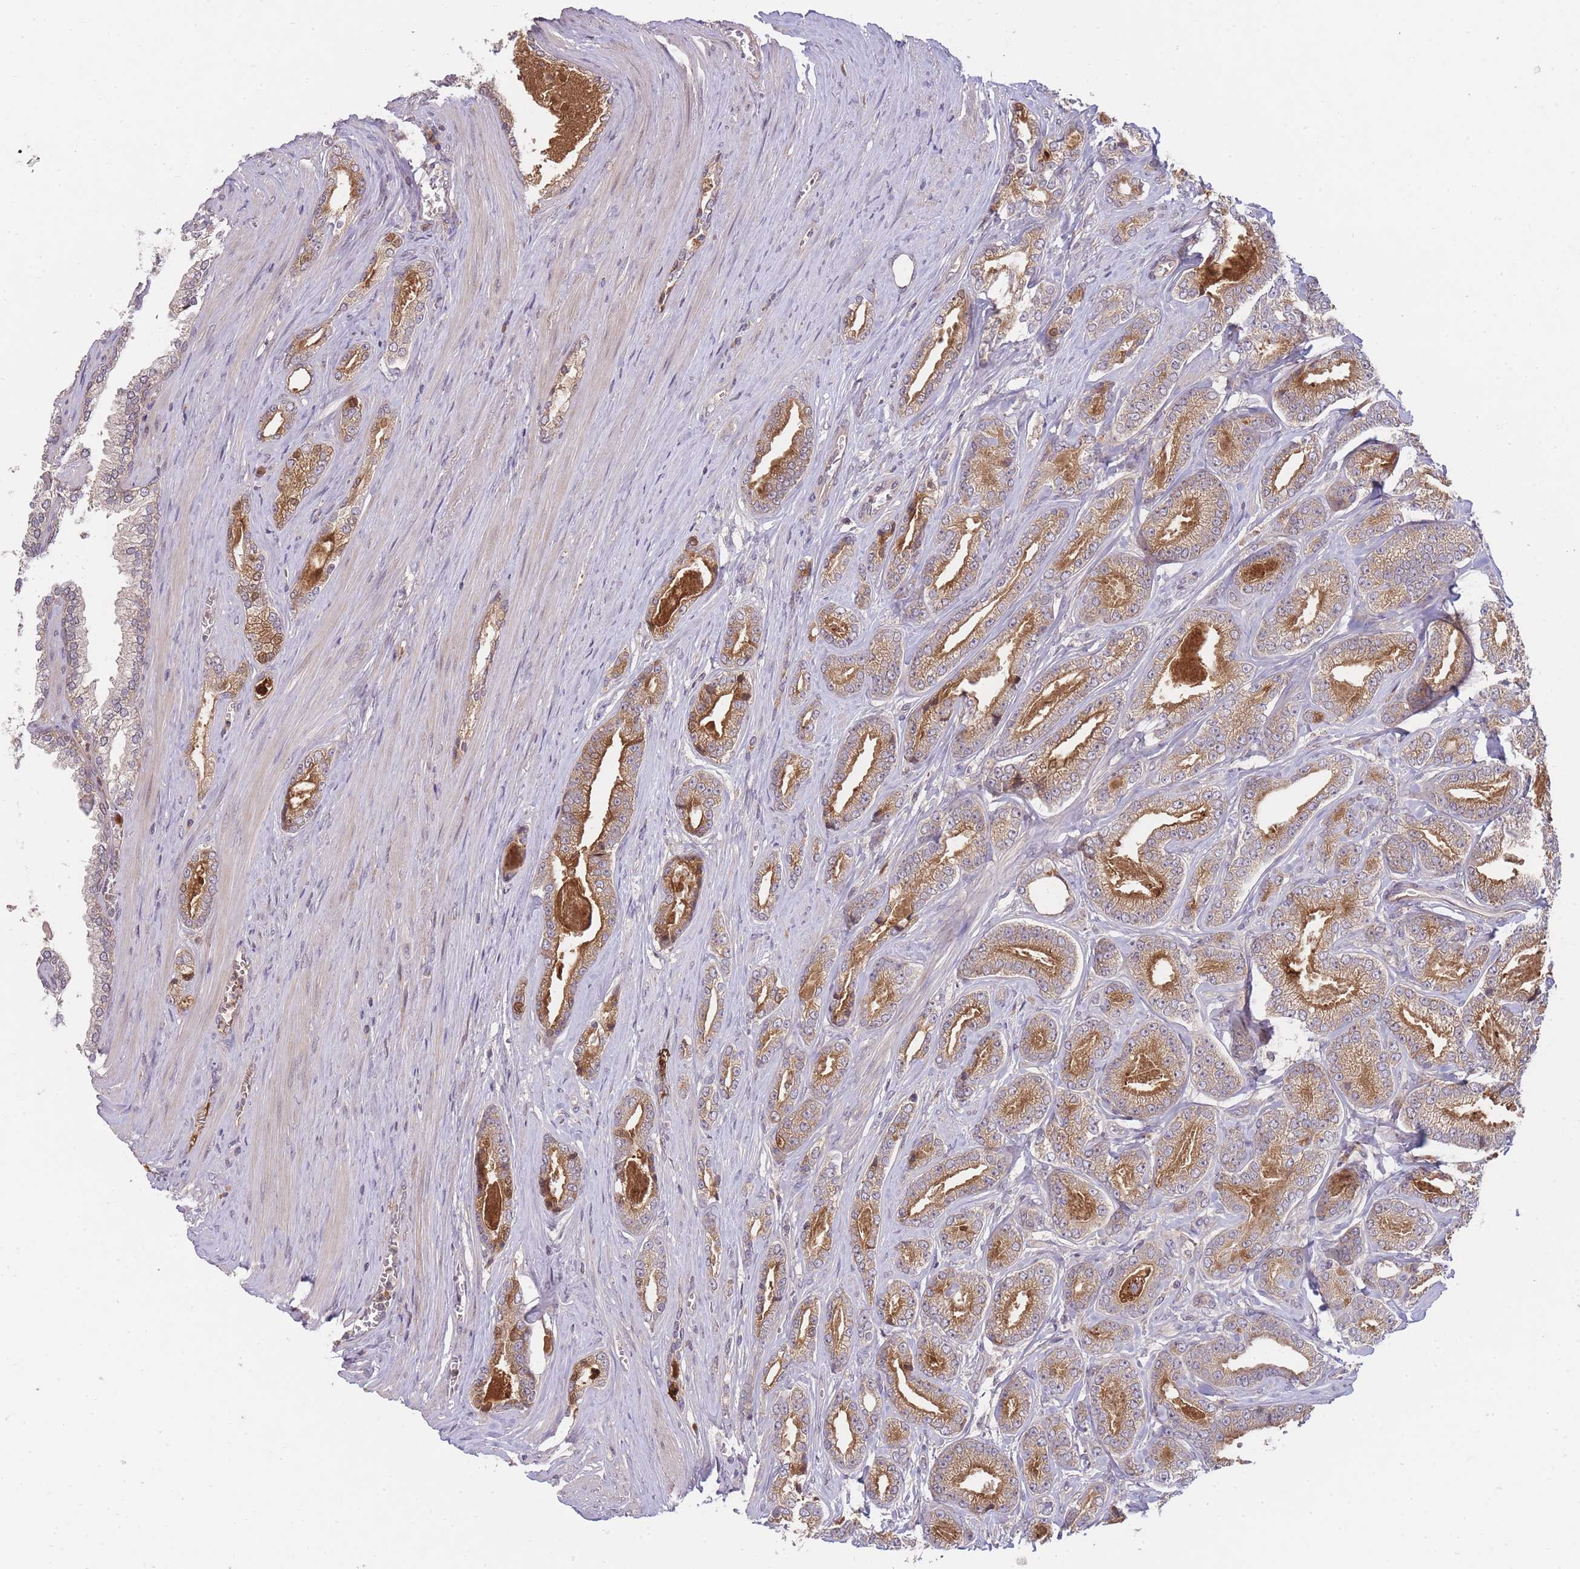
{"staining": {"intensity": "moderate", "quantity": ">75%", "location": "cytoplasmic/membranous"}, "tissue": "prostate cancer", "cell_type": "Tumor cells", "image_type": "cancer", "snomed": [{"axis": "morphology", "description": "Adenocarcinoma, NOS"}, {"axis": "topography", "description": "Prostate and seminal vesicle, NOS"}], "caption": "Approximately >75% of tumor cells in human prostate adenocarcinoma exhibit moderate cytoplasmic/membranous protein staining as visualized by brown immunohistochemical staining.", "gene": "RALGDS", "patient": {"sex": "male", "age": 76}}